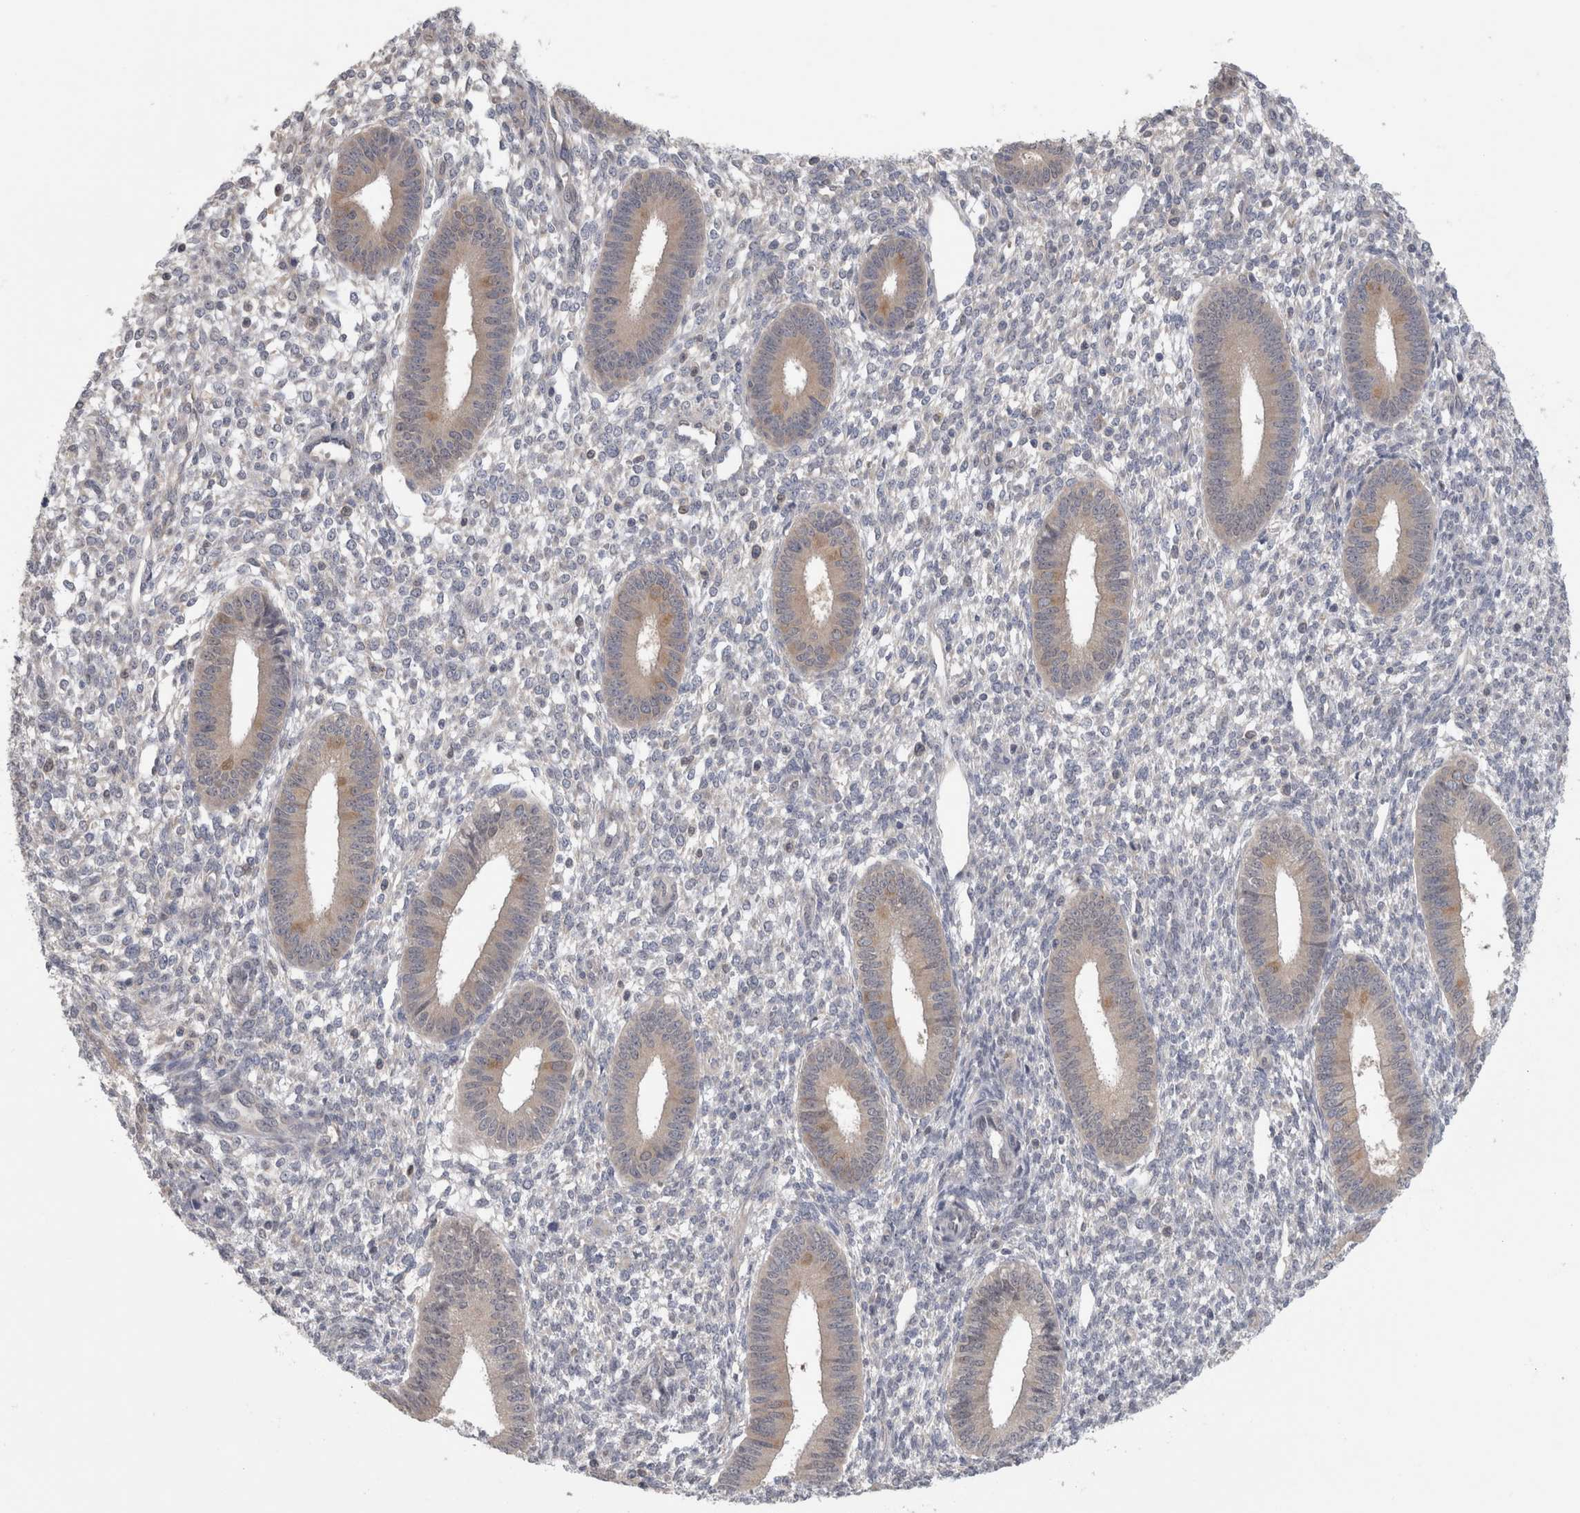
{"staining": {"intensity": "negative", "quantity": "none", "location": "none"}, "tissue": "endometrium", "cell_type": "Cells in endometrial stroma", "image_type": "normal", "snomed": [{"axis": "morphology", "description": "Normal tissue, NOS"}, {"axis": "topography", "description": "Endometrium"}], "caption": "Immunohistochemistry (IHC) photomicrograph of unremarkable endometrium stained for a protein (brown), which displays no staining in cells in endometrial stroma. (DAB (3,3'-diaminobenzidine) immunohistochemistry (IHC) visualized using brightfield microscopy, high magnification).", "gene": "PIGP", "patient": {"sex": "female", "age": 46}}